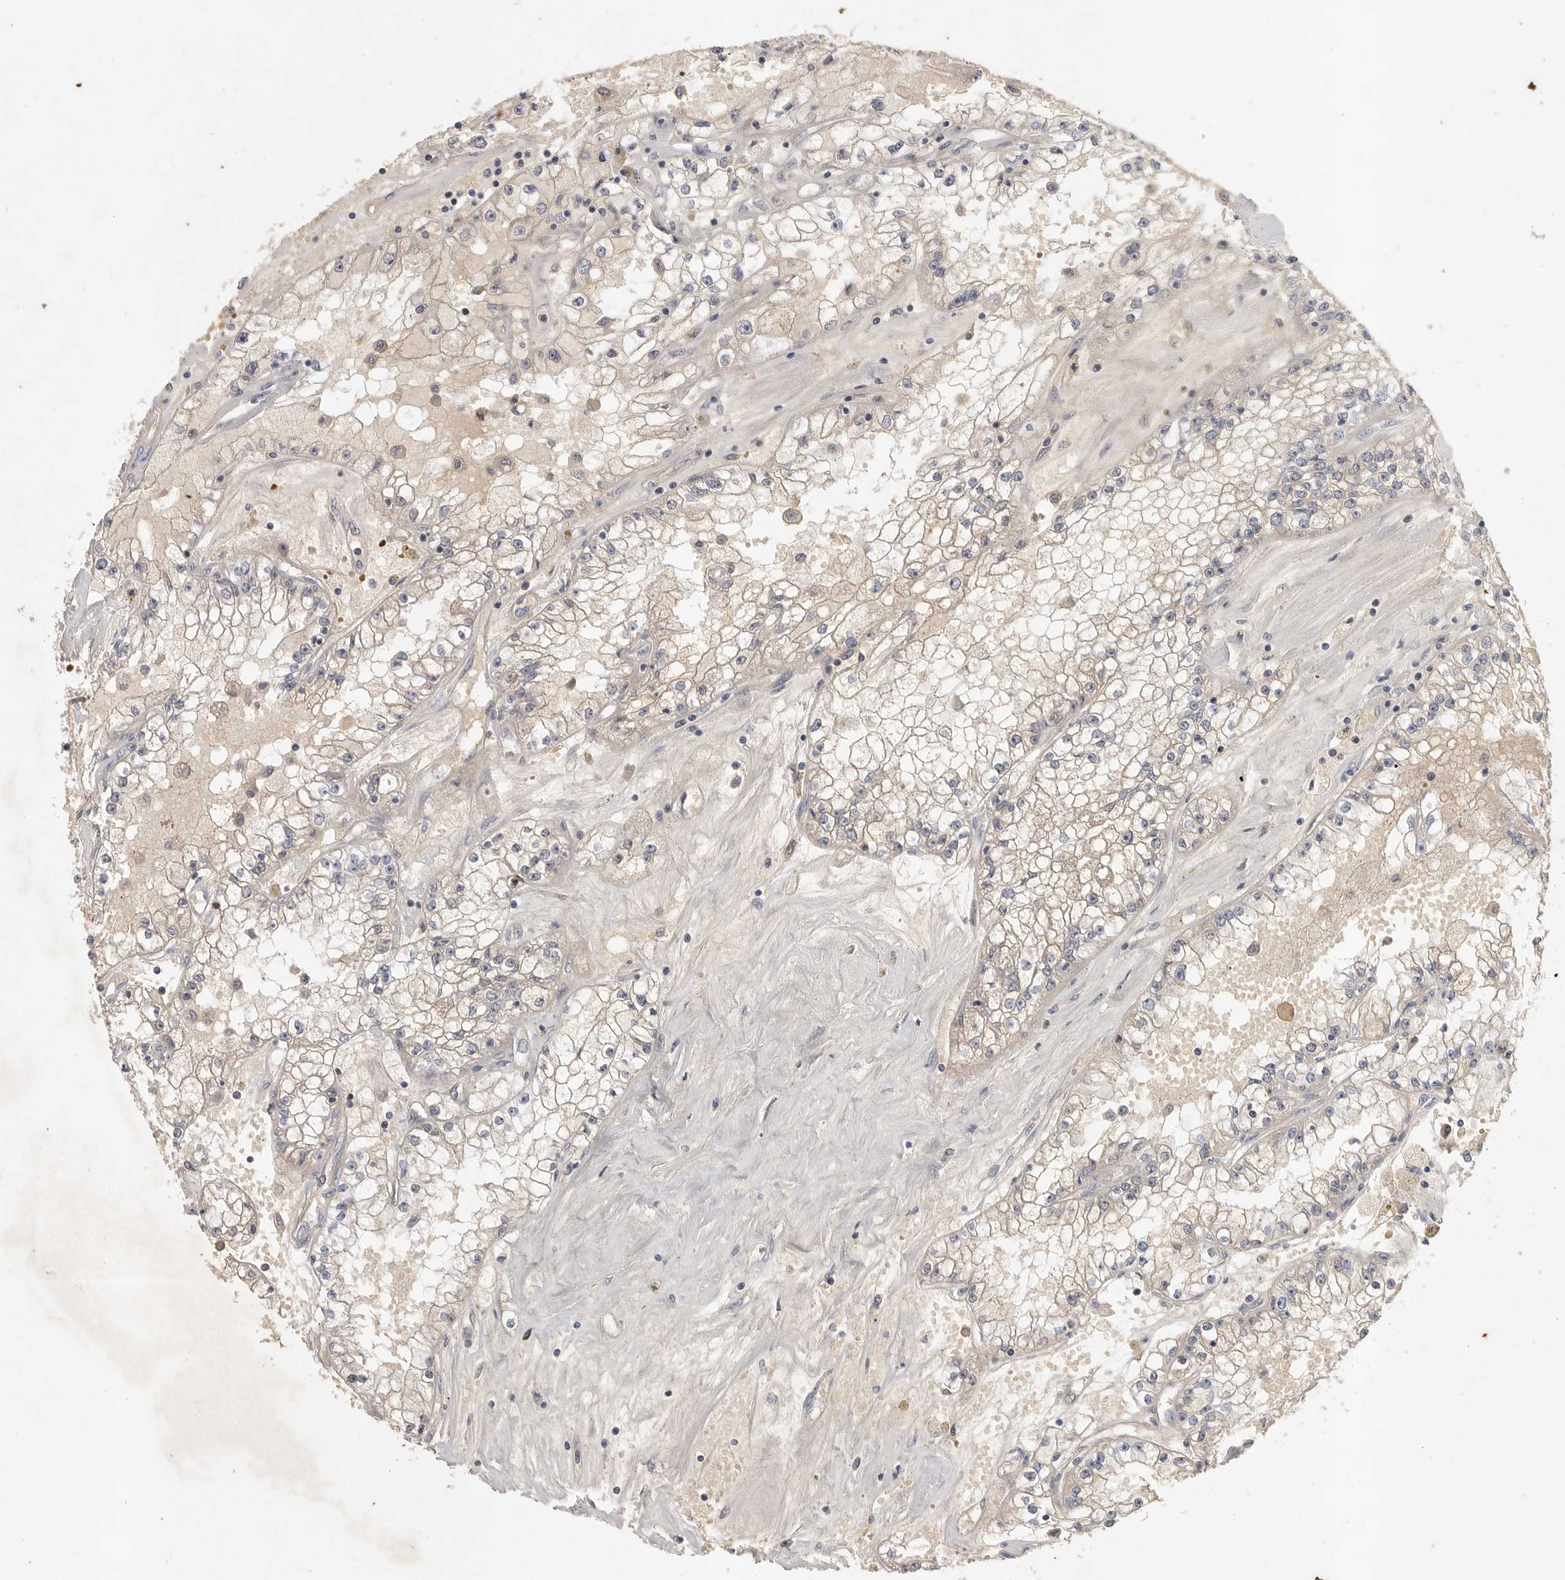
{"staining": {"intensity": "weak", "quantity": "25%-75%", "location": "cytoplasmic/membranous"}, "tissue": "renal cancer", "cell_type": "Tumor cells", "image_type": "cancer", "snomed": [{"axis": "morphology", "description": "Adenocarcinoma, NOS"}, {"axis": "topography", "description": "Kidney"}], "caption": "IHC micrograph of renal cancer (adenocarcinoma) stained for a protein (brown), which reveals low levels of weak cytoplasmic/membranous staining in about 25%-75% of tumor cells.", "gene": "CFAP298", "patient": {"sex": "male", "age": 56}}